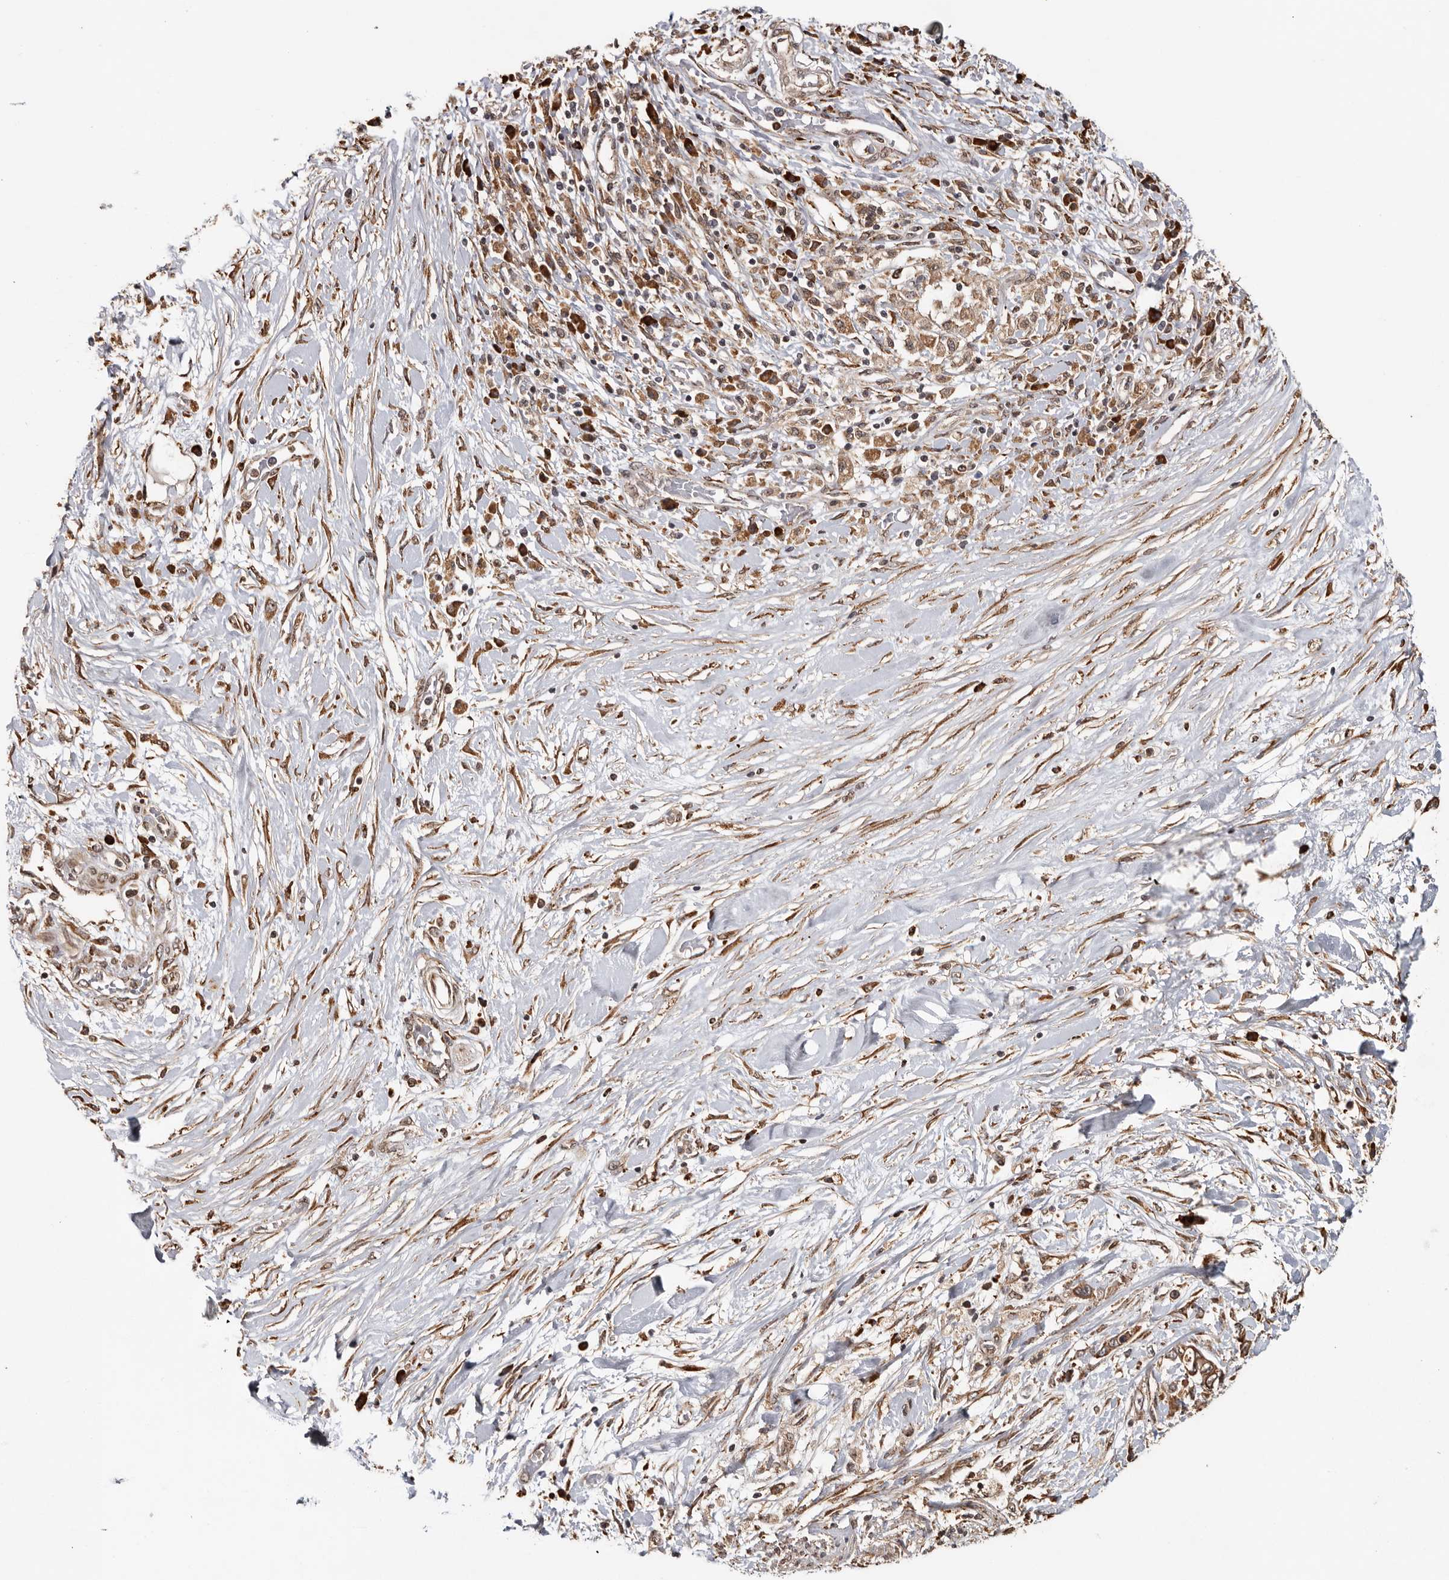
{"staining": {"intensity": "moderate", "quantity": ">75%", "location": "cytoplasmic/membranous,nuclear"}, "tissue": "pancreatic cancer", "cell_type": "Tumor cells", "image_type": "cancer", "snomed": [{"axis": "morphology", "description": "Inflammation, NOS"}, {"axis": "morphology", "description": "Adenocarcinoma, NOS"}, {"axis": "topography", "description": "Pancreas"}], "caption": "High-magnification brightfield microscopy of pancreatic cancer (adenocarcinoma) stained with DAB (3,3'-diaminobenzidine) (brown) and counterstained with hematoxylin (blue). tumor cells exhibit moderate cytoplasmic/membranous and nuclear expression is seen in approximately>75% of cells. (IHC, brightfield microscopy, high magnification).", "gene": "ZNF83", "patient": {"sex": "female", "age": 56}}